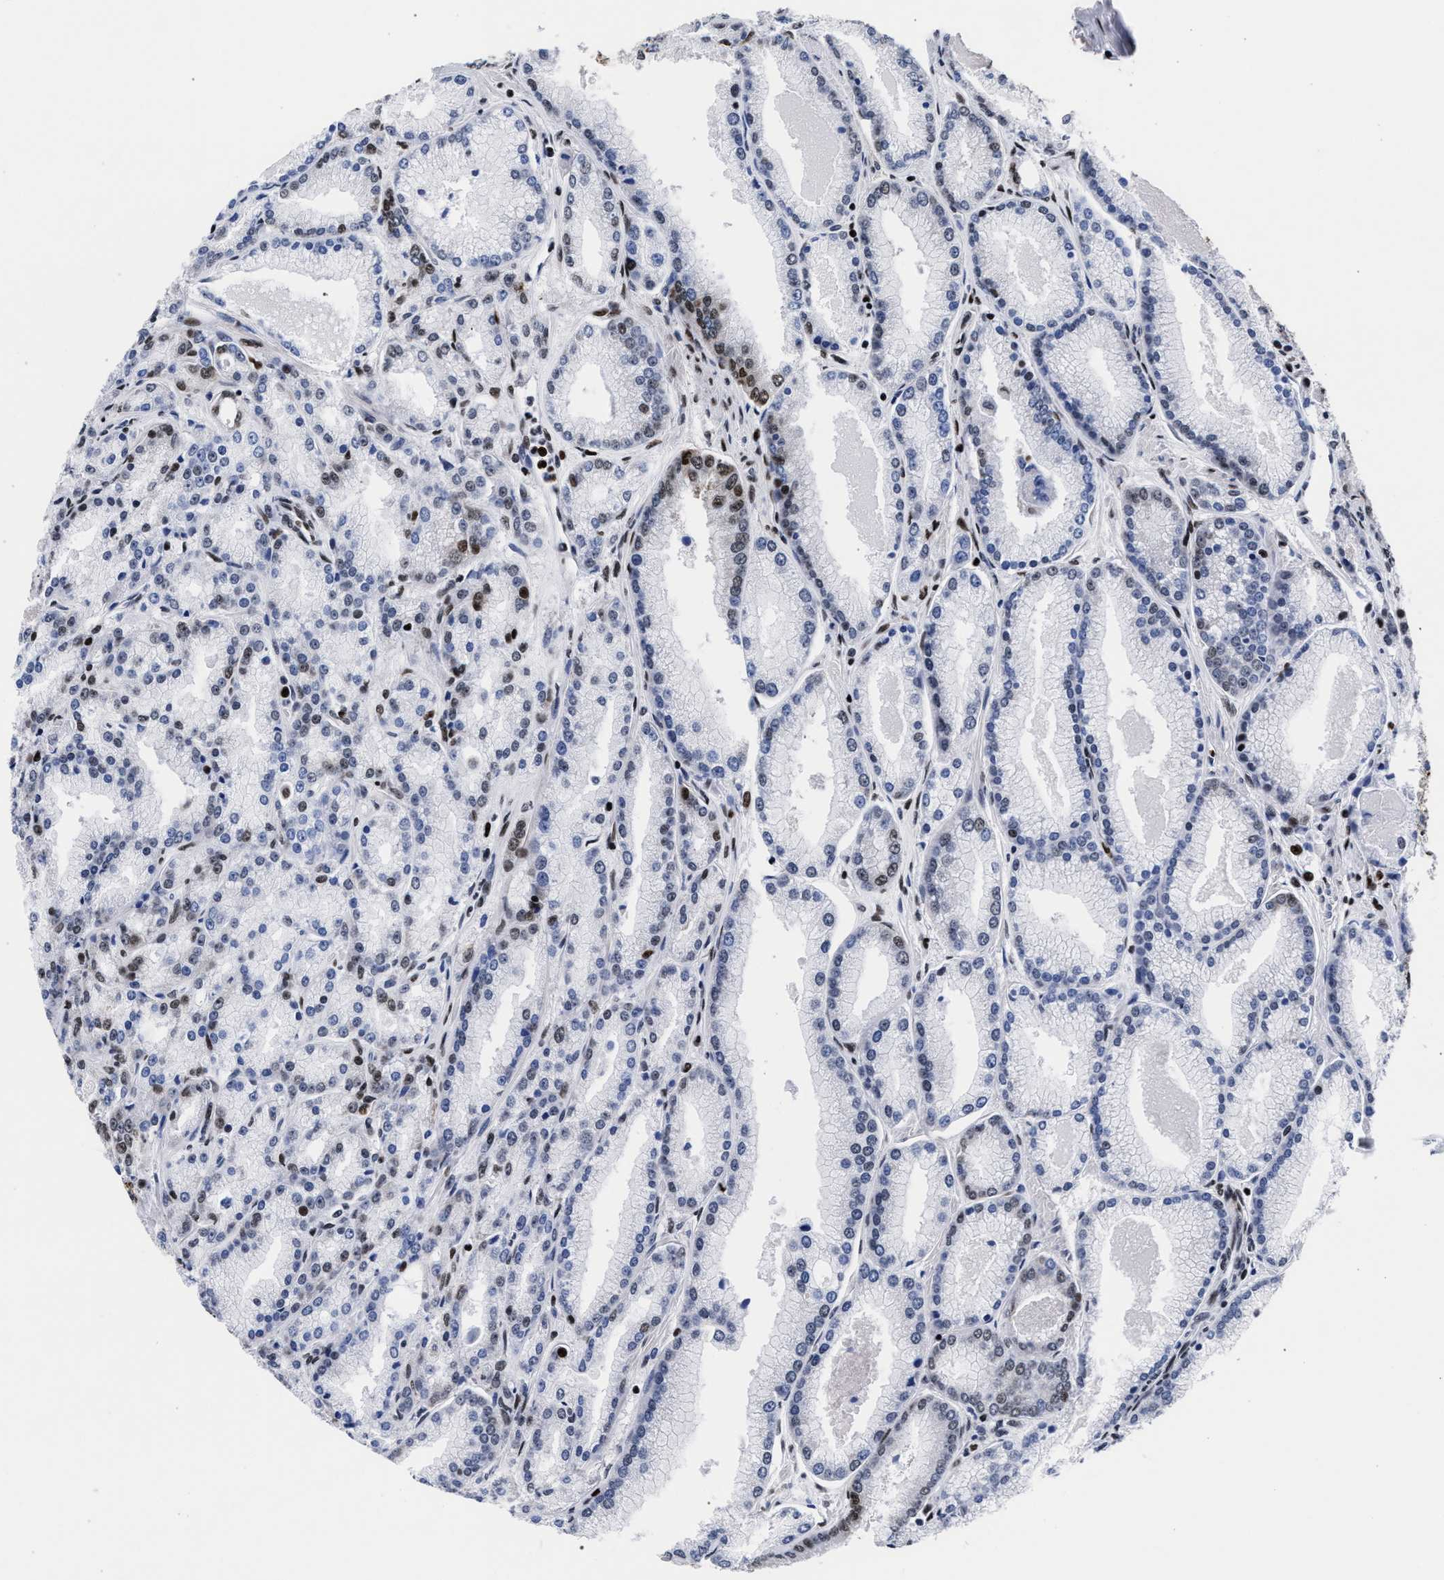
{"staining": {"intensity": "moderate", "quantity": "<25%", "location": "cytoplasmic/membranous,nuclear"}, "tissue": "prostate cancer", "cell_type": "Tumor cells", "image_type": "cancer", "snomed": [{"axis": "morphology", "description": "Adenocarcinoma, High grade"}, {"axis": "topography", "description": "Prostate"}], "caption": "Immunohistochemistry micrograph of human prostate high-grade adenocarcinoma stained for a protein (brown), which shows low levels of moderate cytoplasmic/membranous and nuclear expression in about <25% of tumor cells.", "gene": "HNRNPA1", "patient": {"sex": "male", "age": 61}}